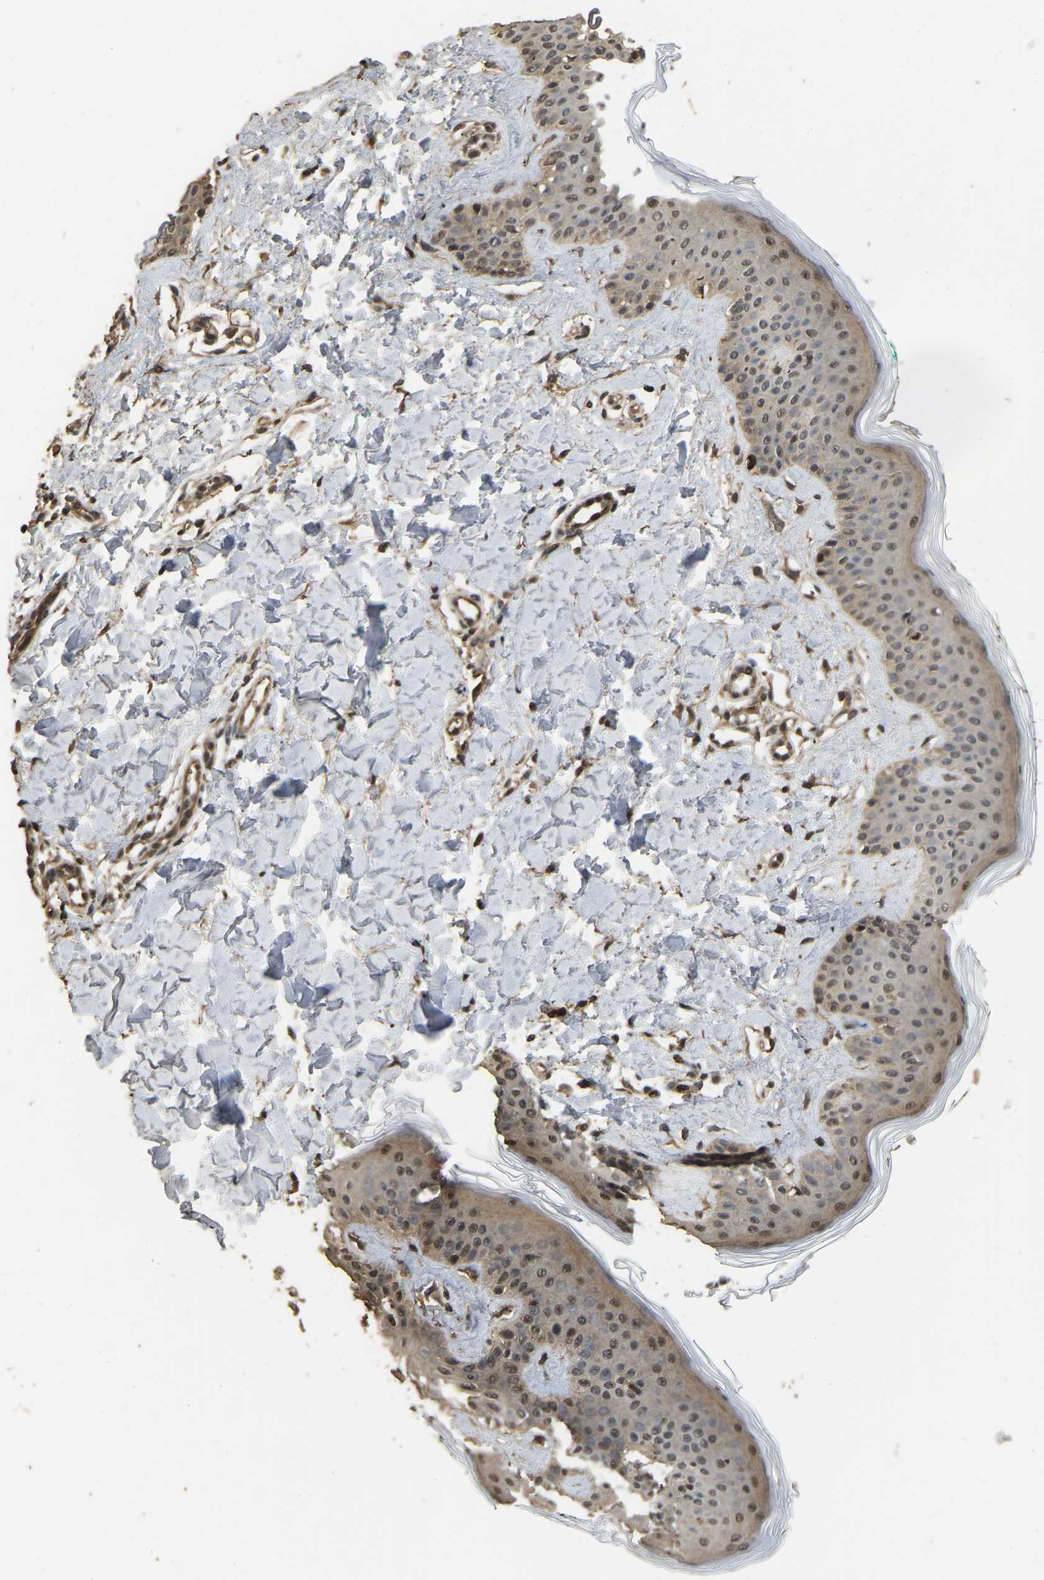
{"staining": {"intensity": "moderate", "quantity": ">75%", "location": "cytoplasmic/membranous"}, "tissue": "skin", "cell_type": "Fibroblasts", "image_type": "normal", "snomed": [{"axis": "morphology", "description": "Normal tissue, NOS"}, {"axis": "topography", "description": "Skin"}], "caption": "This is a micrograph of immunohistochemistry staining of benign skin, which shows moderate staining in the cytoplasmic/membranous of fibroblasts.", "gene": "ARHGAP23", "patient": {"sex": "male", "age": 30}}